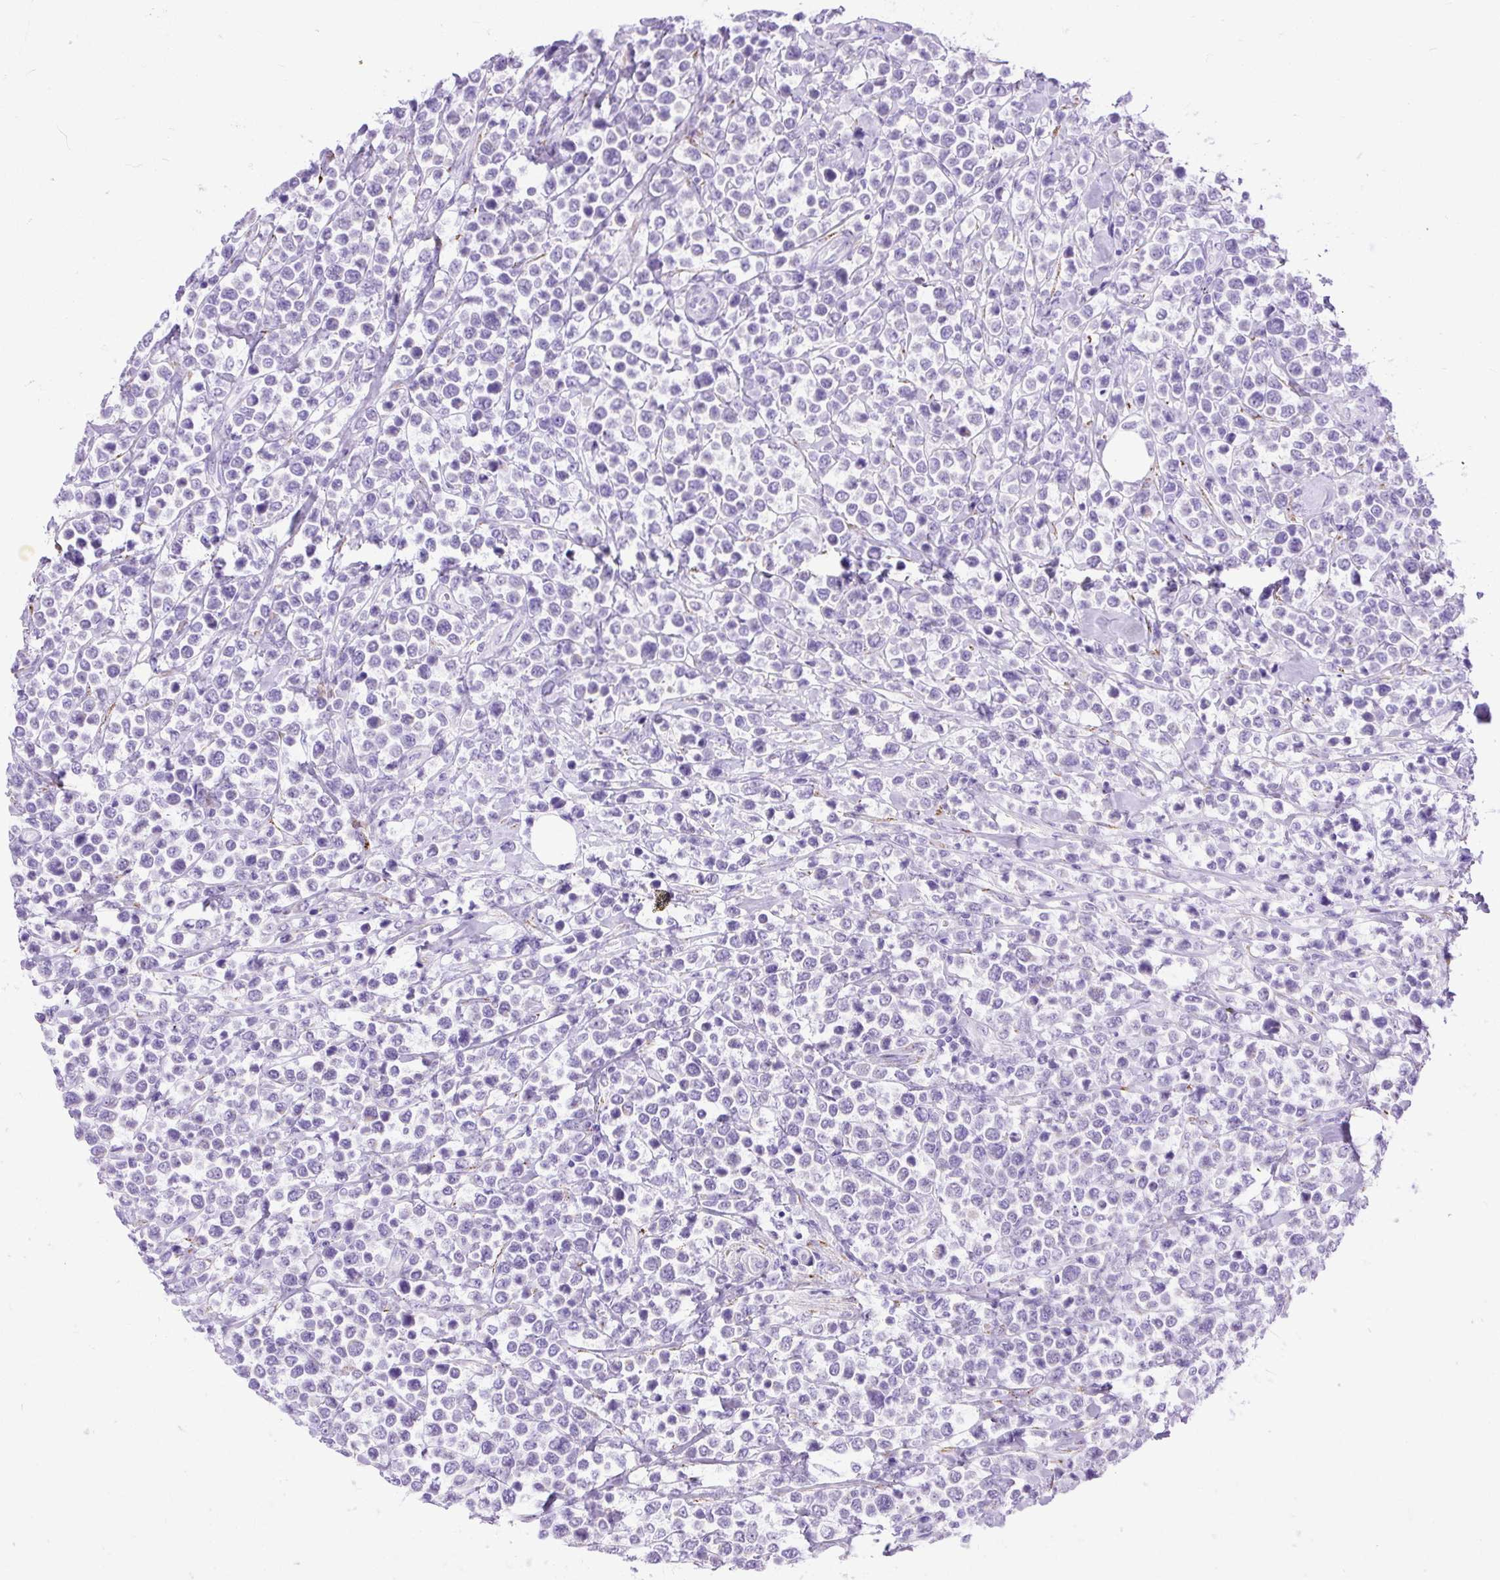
{"staining": {"intensity": "negative", "quantity": "none", "location": "none"}, "tissue": "lymphoma", "cell_type": "Tumor cells", "image_type": "cancer", "snomed": [{"axis": "morphology", "description": "Malignant lymphoma, non-Hodgkin's type, Low grade"}, {"axis": "topography", "description": "Lymph node"}], "caption": "Tumor cells are negative for protein expression in human lymphoma.", "gene": "ZNF256", "patient": {"sex": "male", "age": 60}}